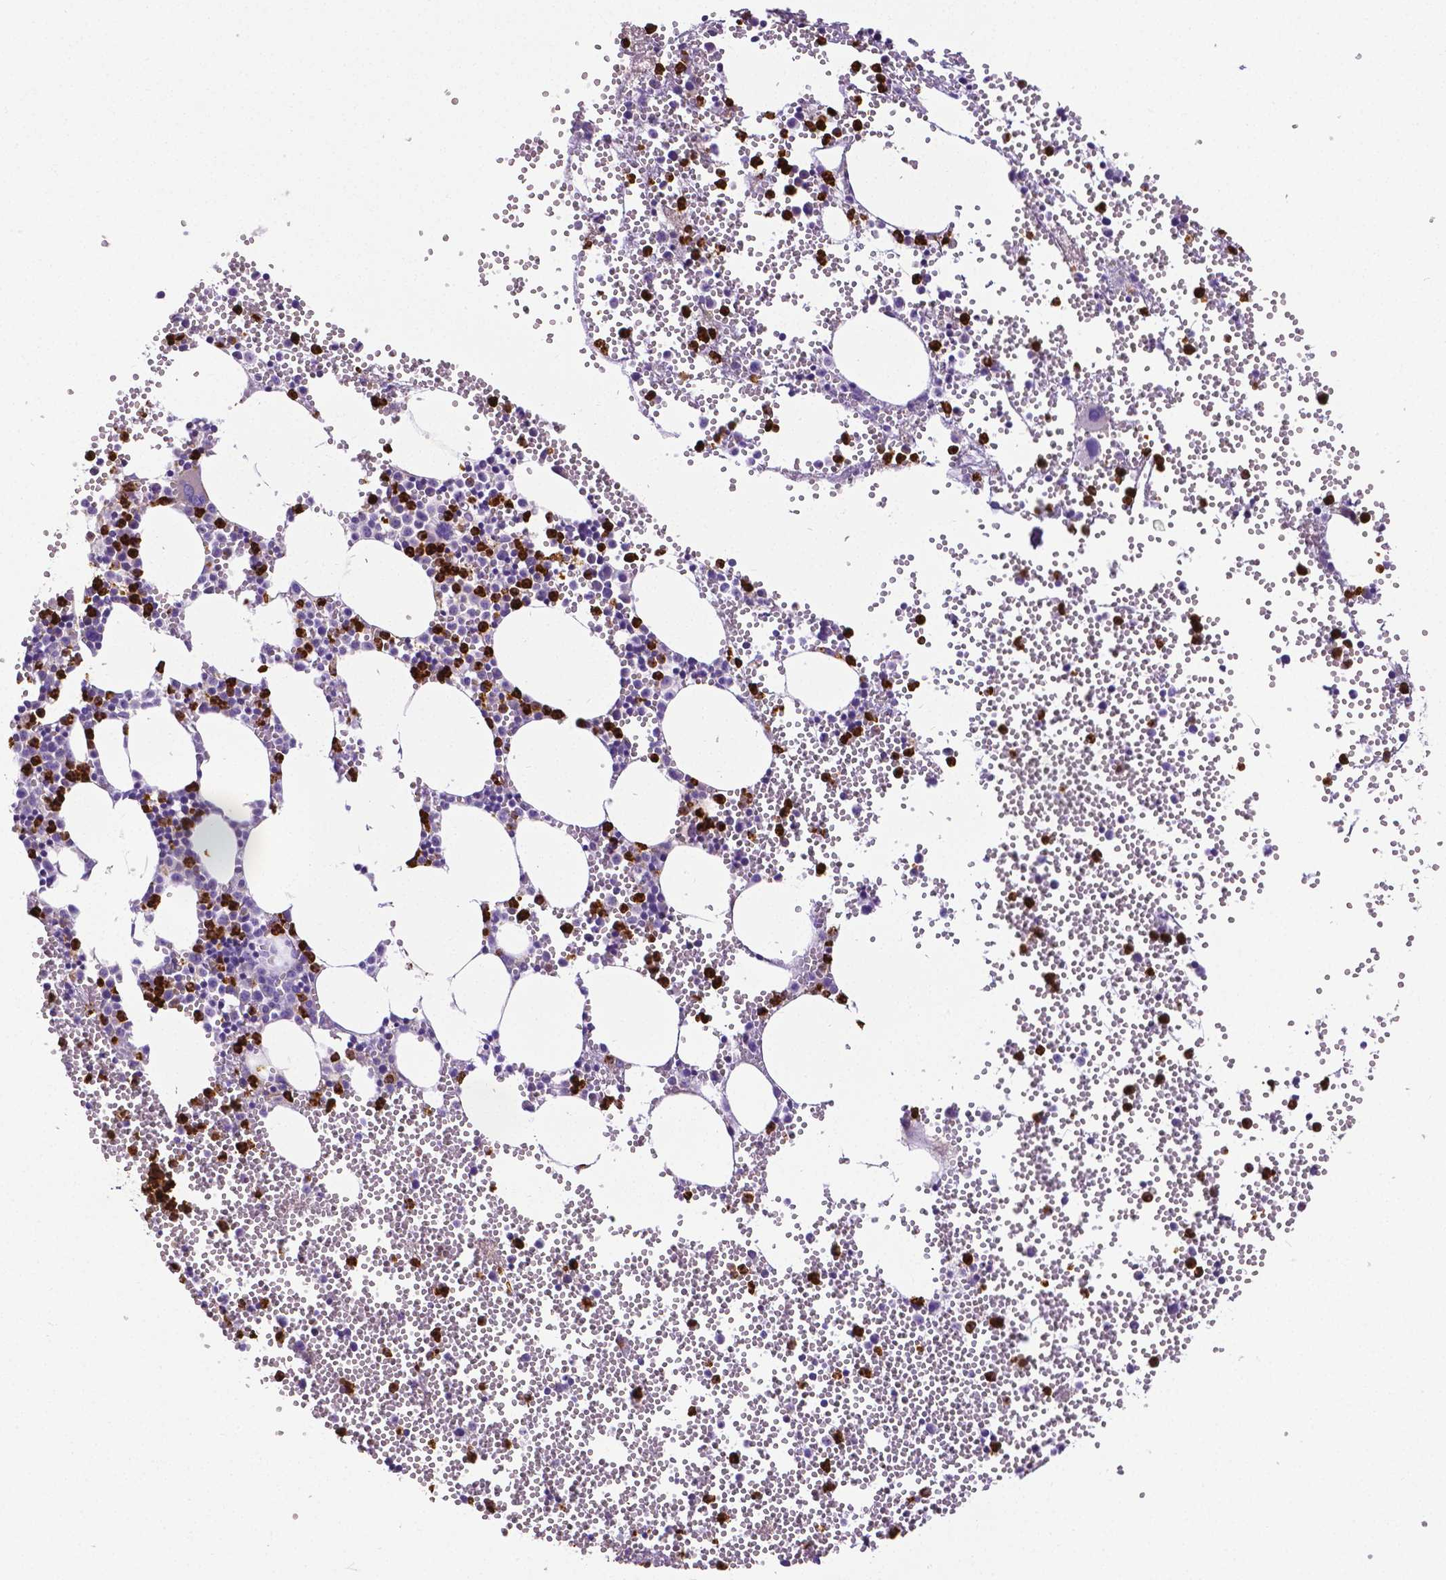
{"staining": {"intensity": "strong", "quantity": "25%-75%", "location": "cytoplasmic/membranous"}, "tissue": "bone marrow", "cell_type": "Hematopoietic cells", "image_type": "normal", "snomed": [{"axis": "morphology", "description": "Normal tissue, NOS"}, {"axis": "topography", "description": "Bone marrow"}], "caption": "The image displays immunohistochemical staining of unremarkable bone marrow. There is strong cytoplasmic/membranous positivity is appreciated in about 25%-75% of hematopoietic cells. (Brightfield microscopy of DAB IHC at high magnification).", "gene": "MMP9", "patient": {"sex": "male", "age": 89}}